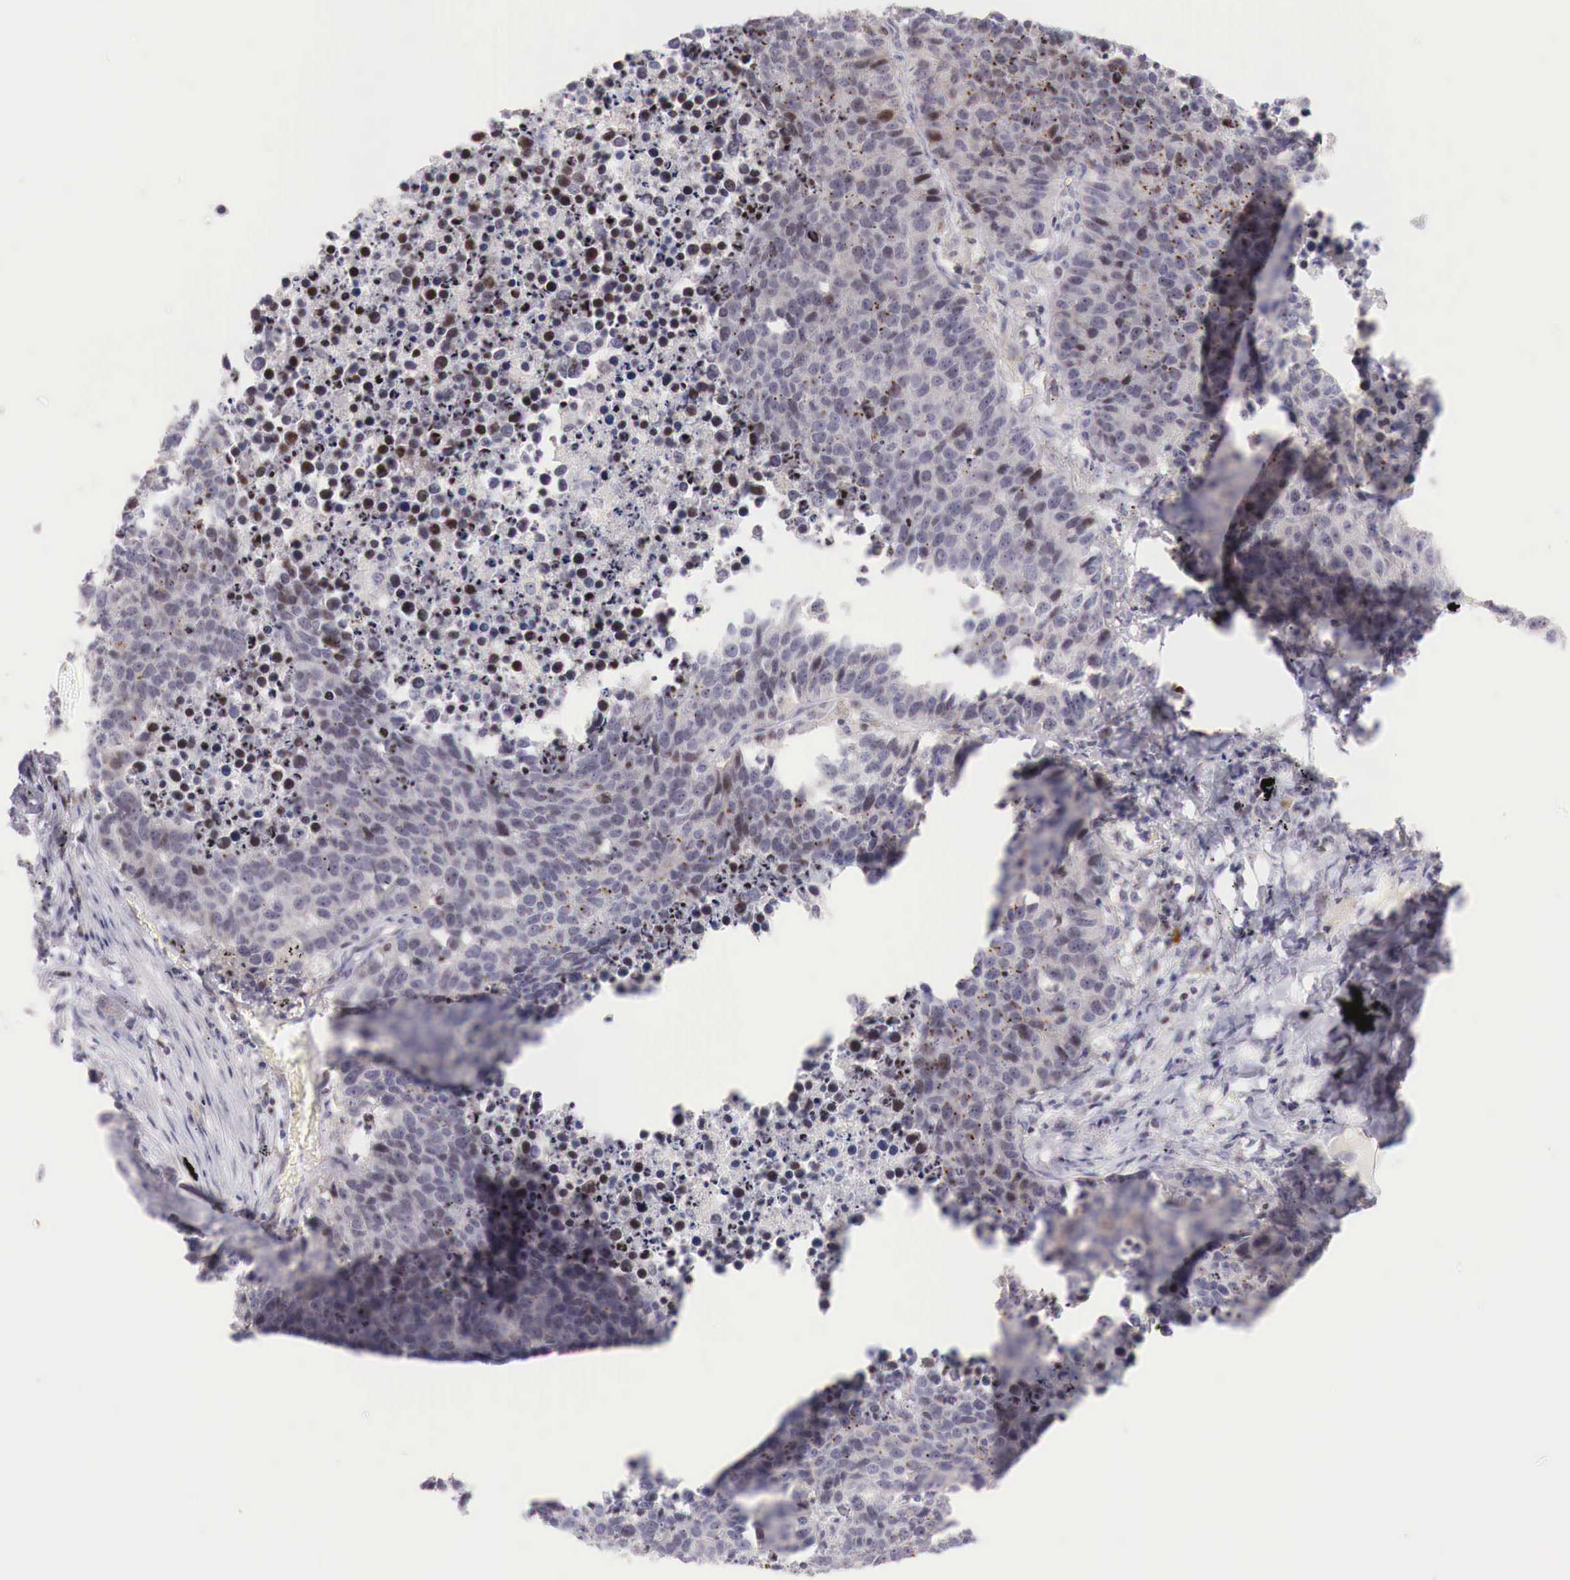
{"staining": {"intensity": "moderate", "quantity": "<25%", "location": "none"}, "tissue": "lung cancer", "cell_type": "Tumor cells", "image_type": "cancer", "snomed": [{"axis": "morphology", "description": "Carcinoid, malignant, NOS"}, {"axis": "topography", "description": "Lung"}], "caption": "Lung carcinoid (malignant) stained with immunohistochemistry (IHC) demonstrates moderate None staining in approximately <25% of tumor cells. The protein is shown in brown color, while the nuclei are stained blue.", "gene": "CLCN5", "patient": {"sex": "male", "age": 60}}